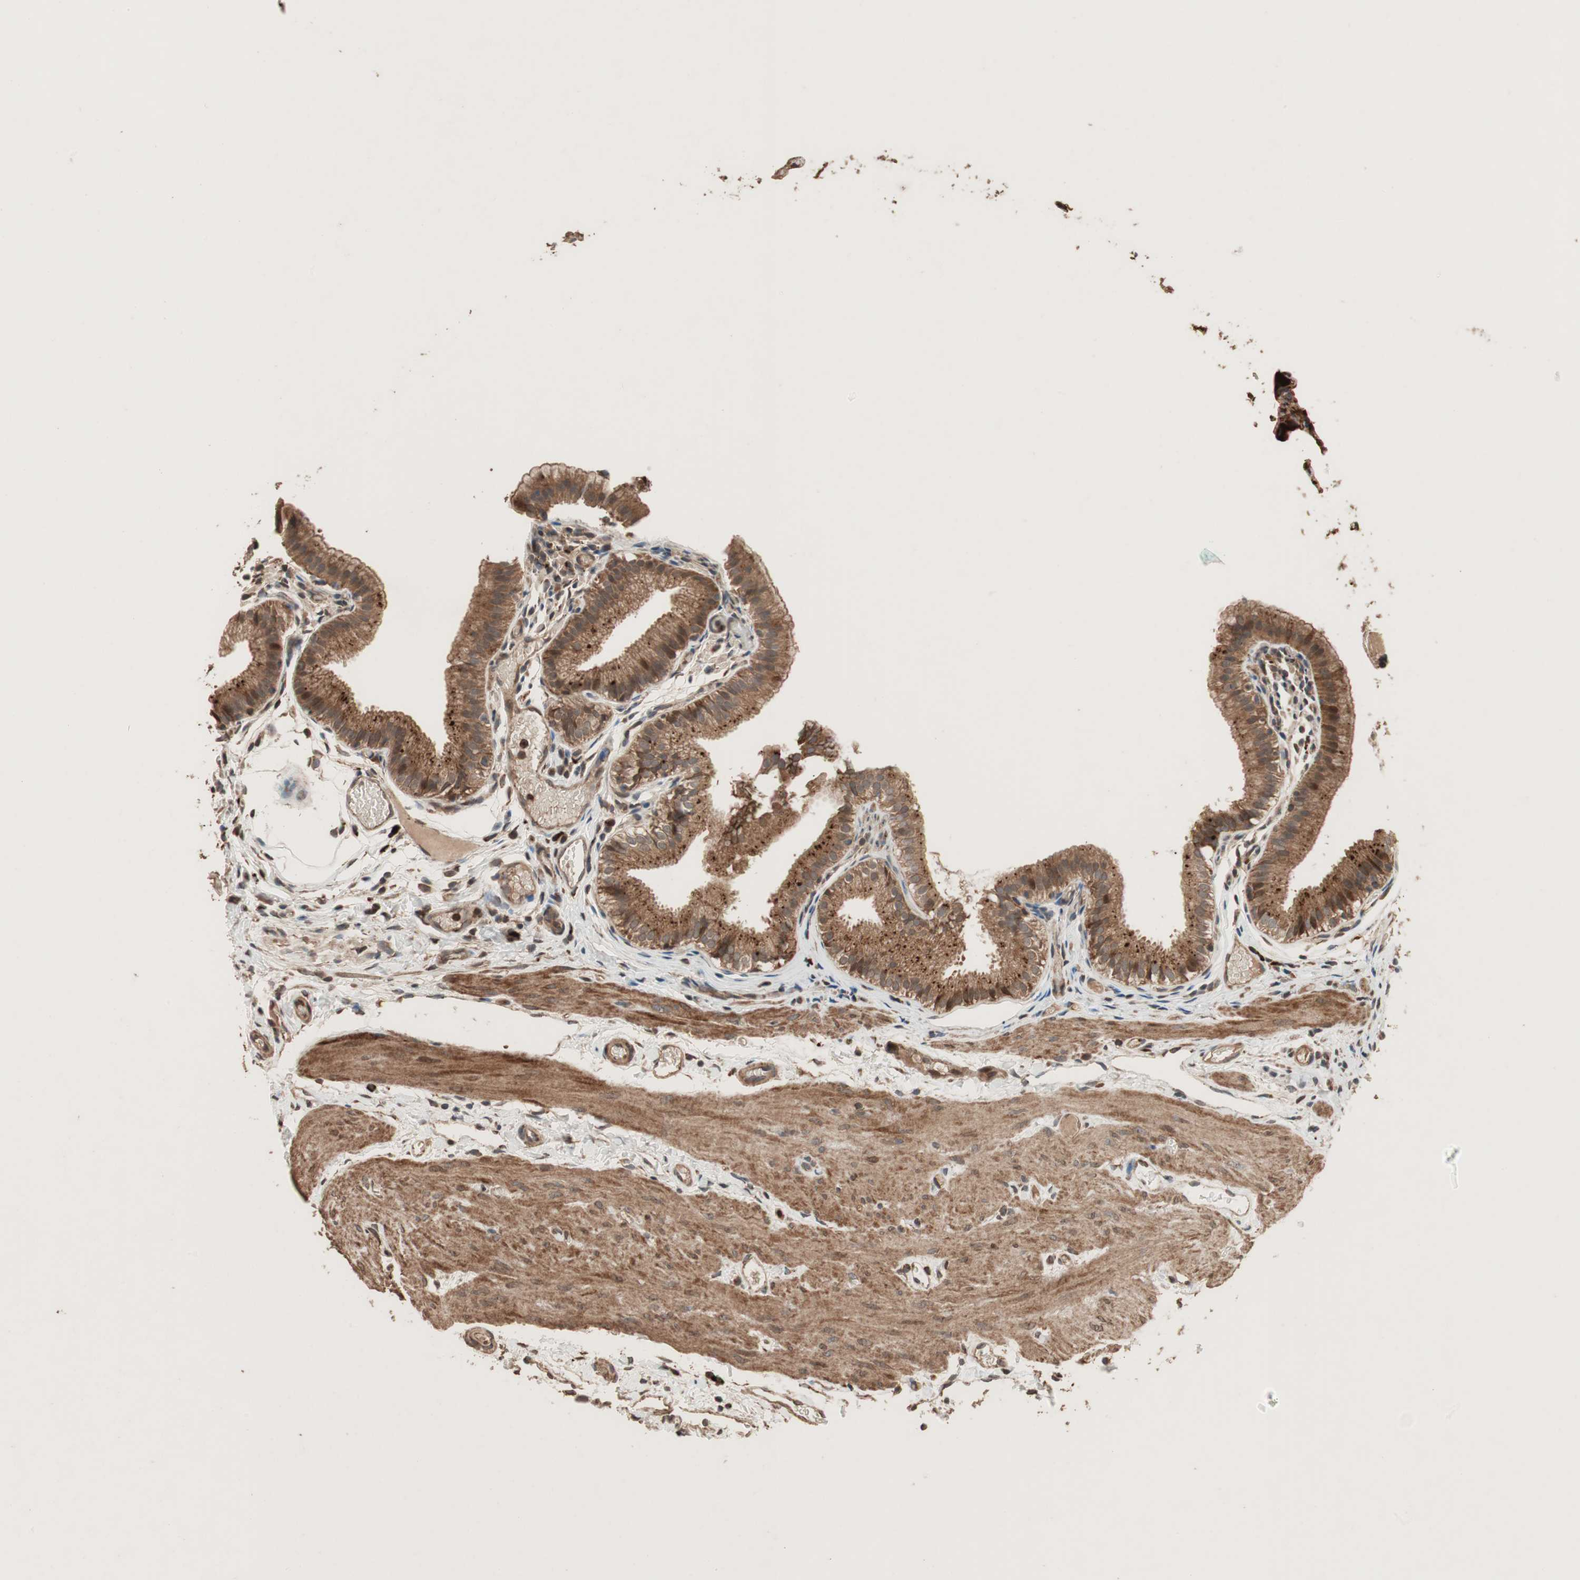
{"staining": {"intensity": "strong", "quantity": ">75%", "location": "cytoplasmic/membranous"}, "tissue": "gallbladder", "cell_type": "Glandular cells", "image_type": "normal", "snomed": [{"axis": "morphology", "description": "Normal tissue, NOS"}, {"axis": "topography", "description": "Gallbladder"}], "caption": "An image of gallbladder stained for a protein demonstrates strong cytoplasmic/membranous brown staining in glandular cells.", "gene": "RAB1A", "patient": {"sex": "female", "age": 26}}